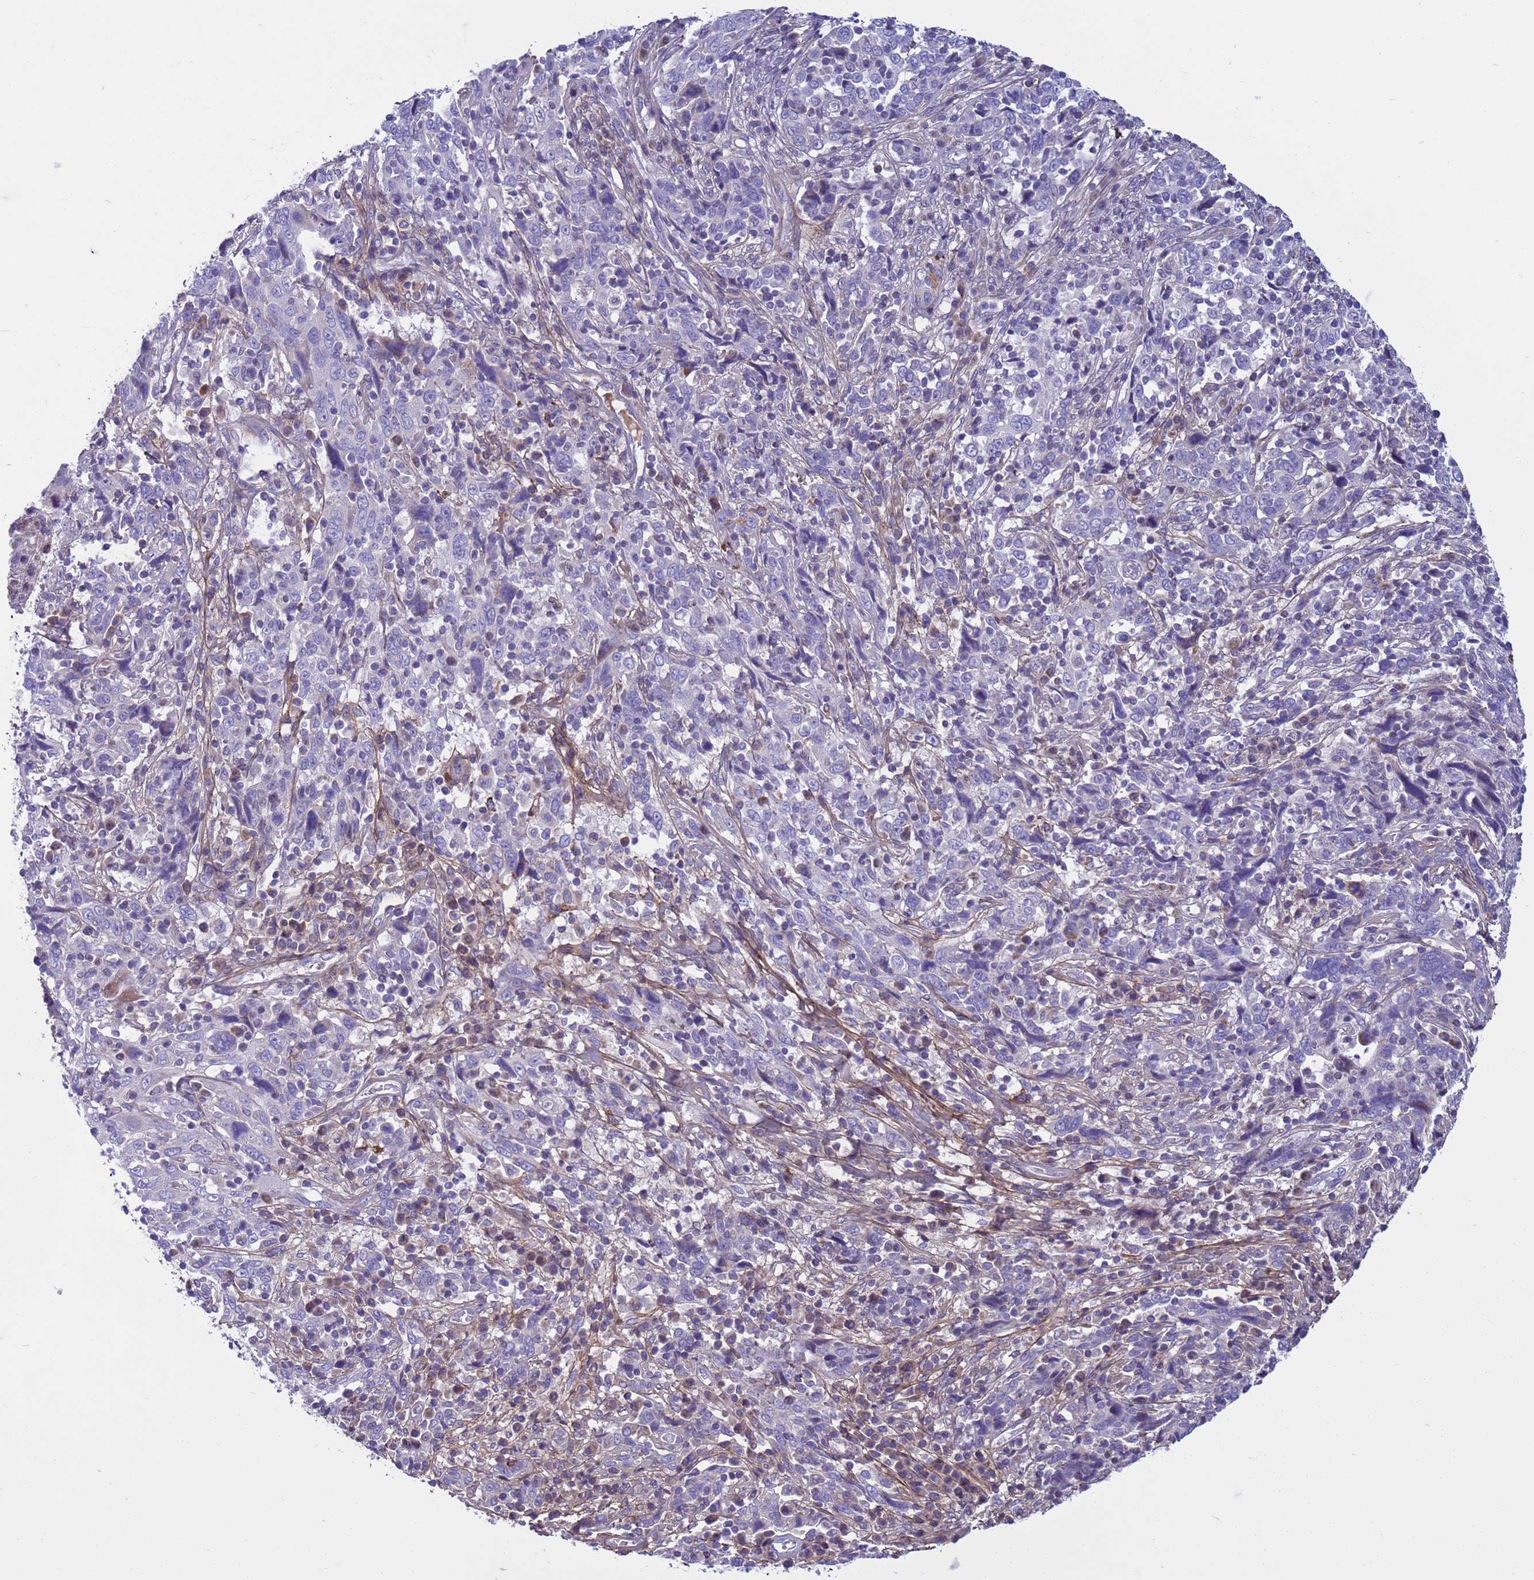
{"staining": {"intensity": "moderate", "quantity": "<25%", "location": "cytoplasmic/membranous"}, "tissue": "cervical cancer", "cell_type": "Tumor cells", "image_type": "cancer", "snomed": [{"axis": "morphology", "description": "Squamous cell carcinoma, NOS"}, {"axis": "topography", "description": "Cervix"}], "caption": "Immunohistochemistry (IHC) (DAB) staining of human cervical squamous cell carcinoma displays moderate cytoplasmic/membranous protein expression in about <25% of tumor cells. The protein is stained brown, and the nuclei are stained in blue (DAB IHC with brightfield microscopy, high magnification).", "gene": "P2RX7", "patient": {"sex": "female", "age": 46}}